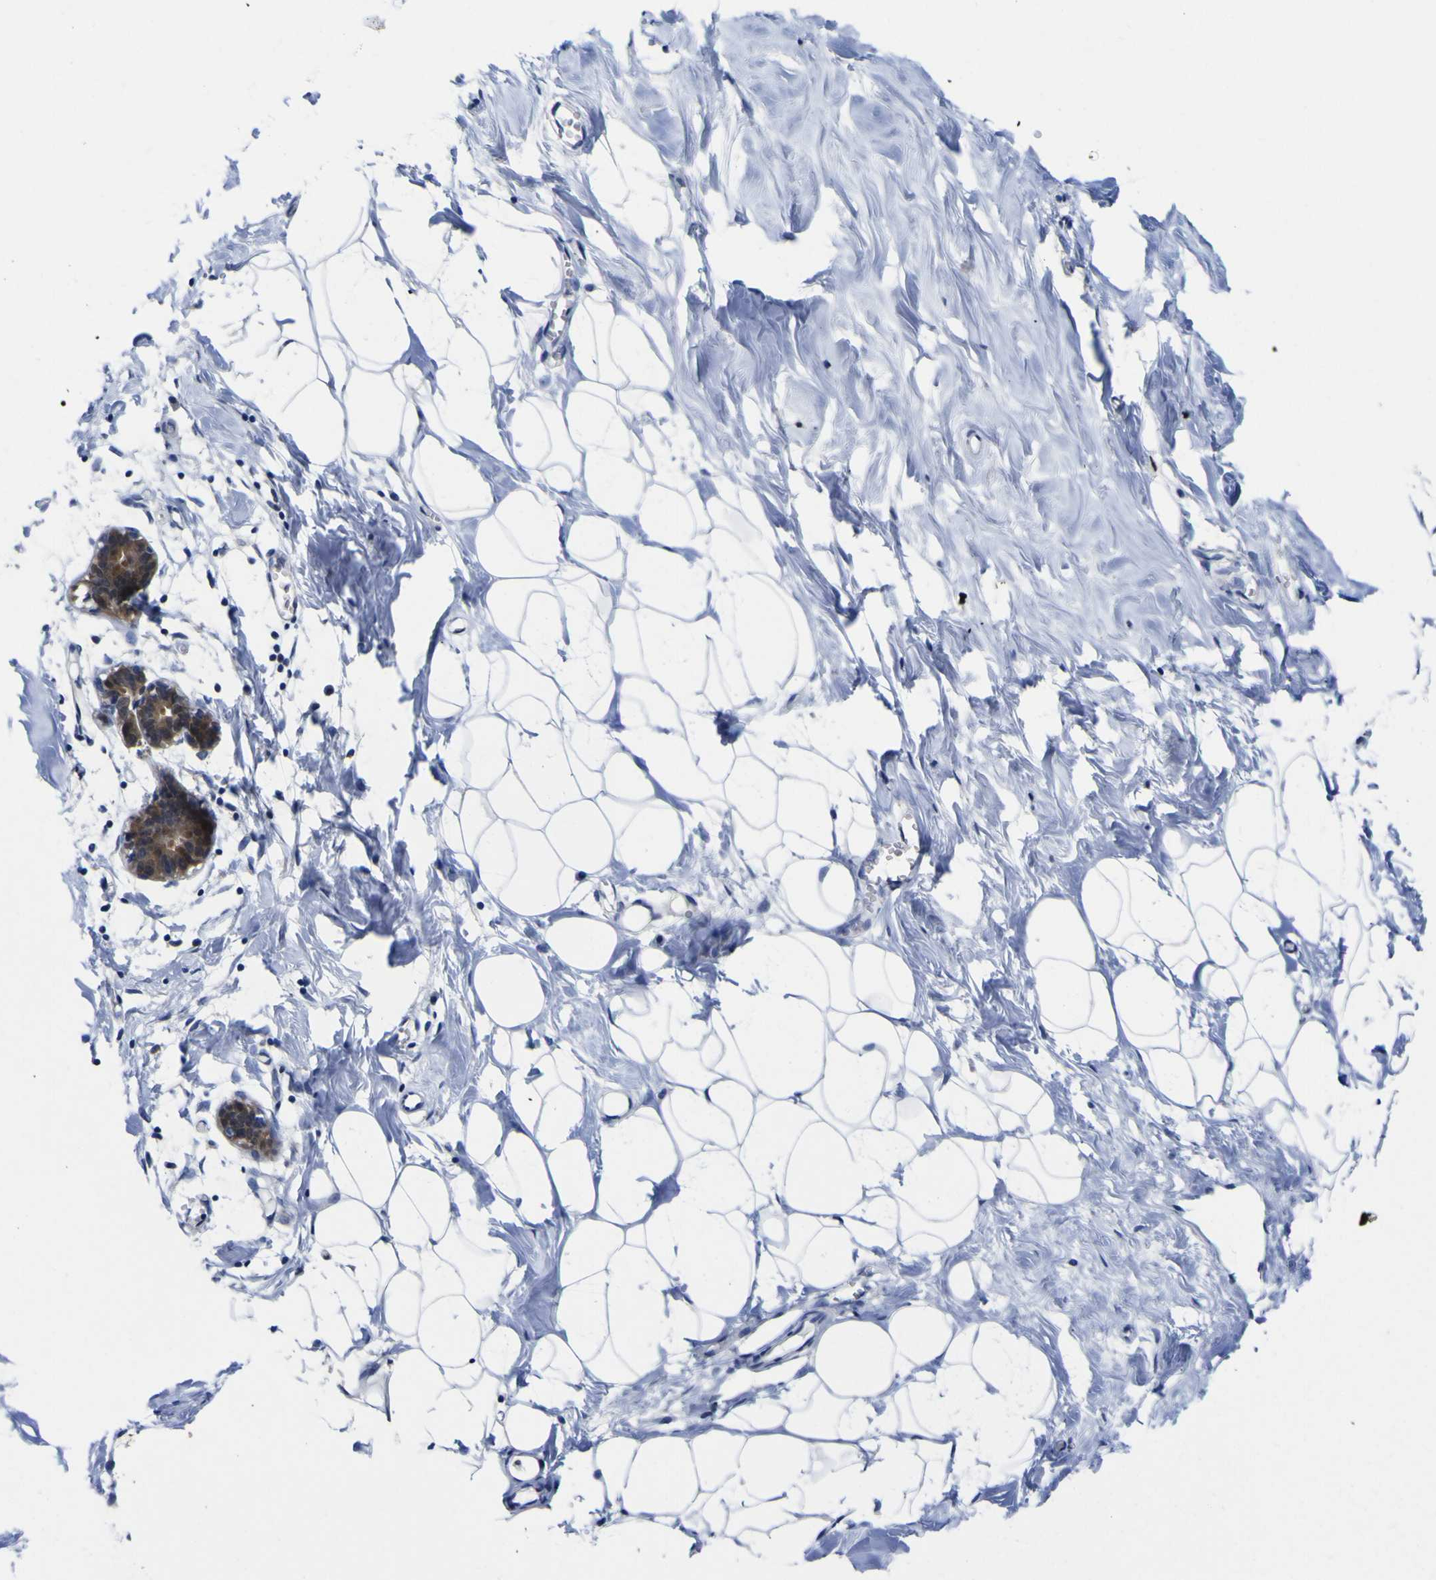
{"staining": {"intensity": "negative", "quantity": "none", "location": "none"}, "tissue": "breast", "cell_type": "Adipocytes", "image_type": "normal", "snomed": [{"axis": "morphology", "description": "Normal tissue, NOS"}, {"axis": "topography", "description": "Breast"}], "caption": "DAB (3,3'-diaminobenzidine) immunohistochemical staining of unremarkable breast reveals no significant staining in adipocytes.", "gene": "CASP6", "patient": {"sex": "female", "age": 27}}